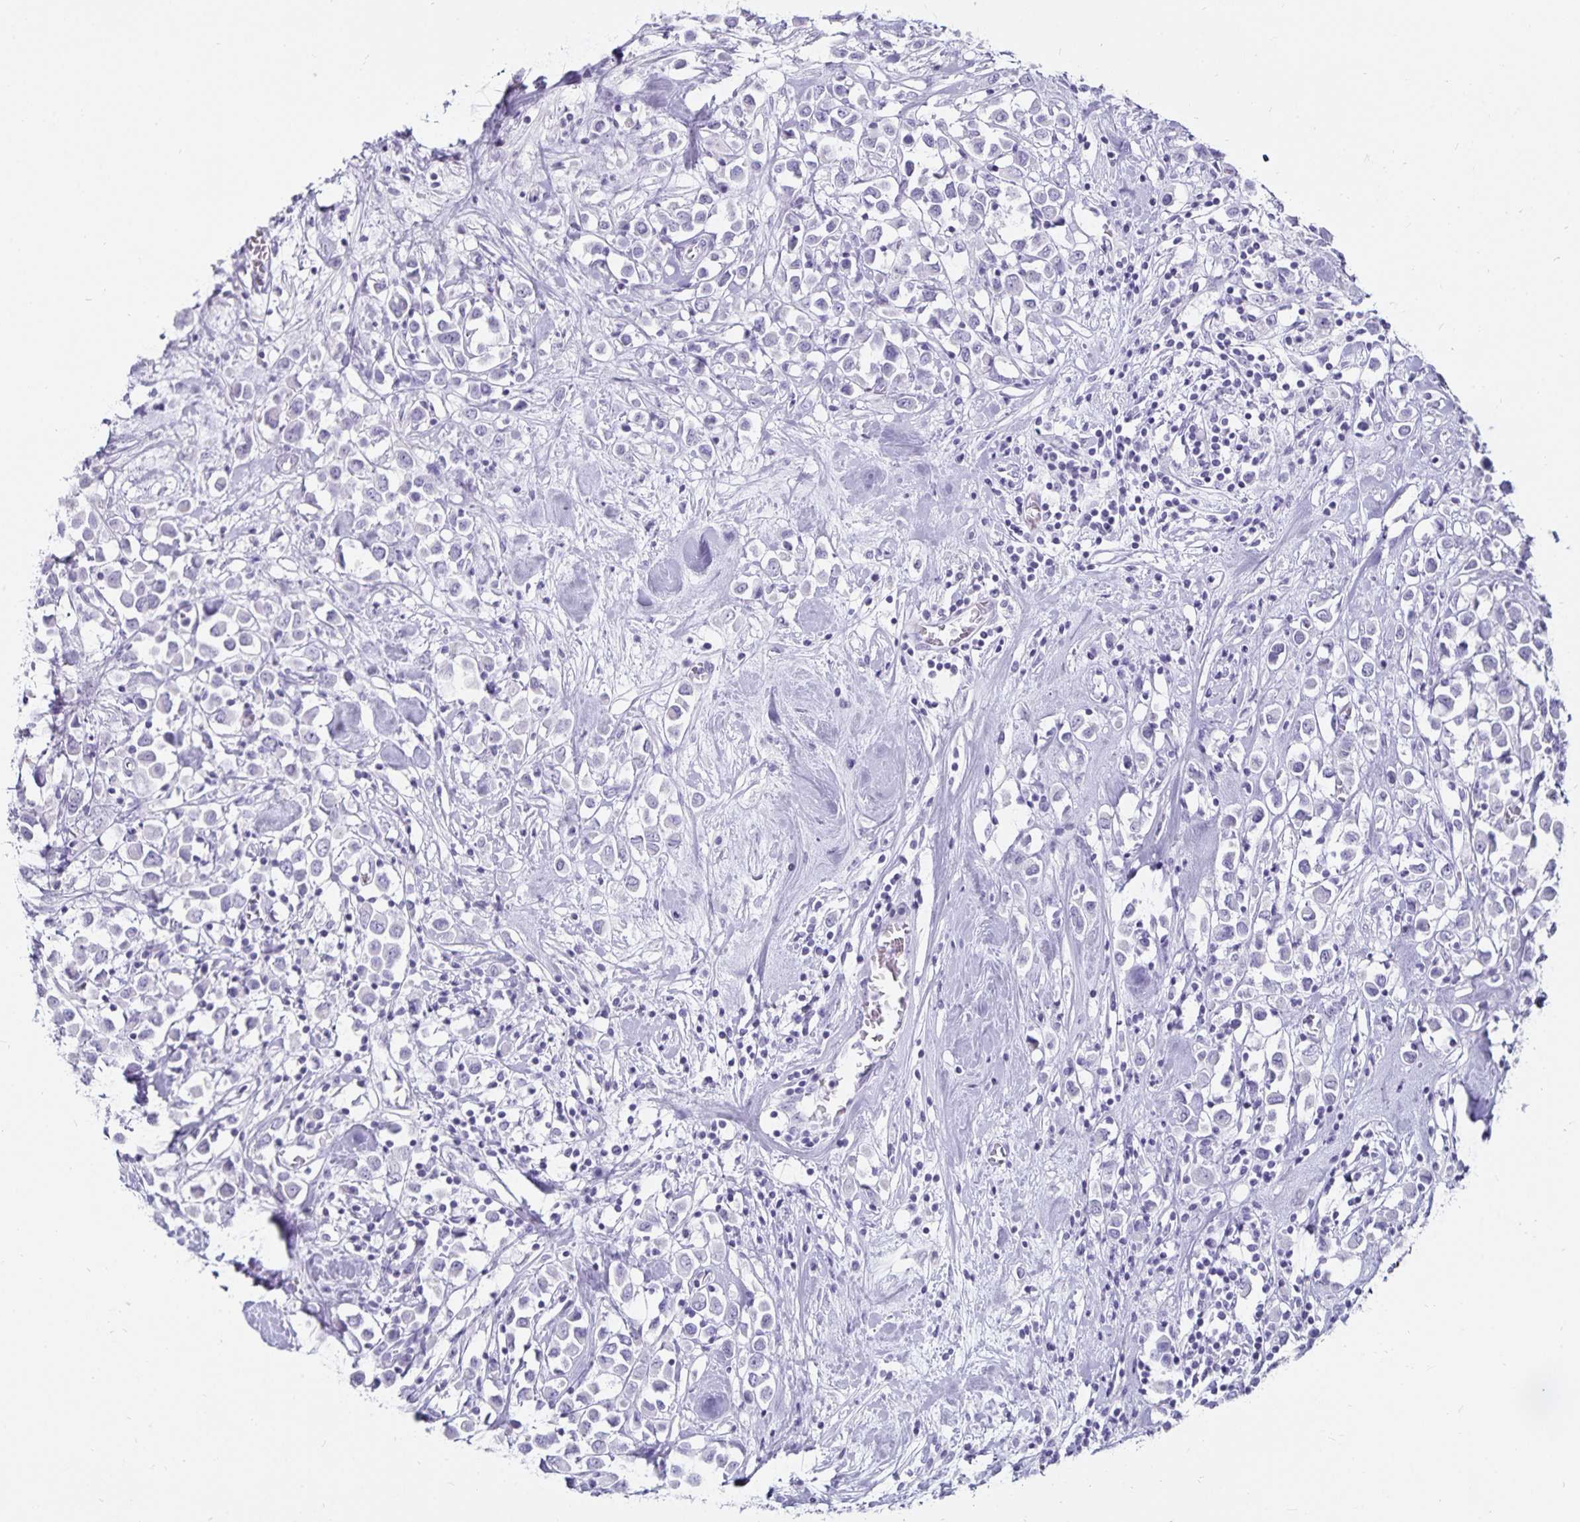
{"staining": {"intensity": "negative", "quantity": "none", "location": "none"}, "tissue": "breast cancer", "cell_type": "Tumor cells", "image_type": "cancer", "snomed": [{"axis": "morphology", "description": "Duct carcinoma"}, {"axis": "topography", "description": "Breast"}], "caption": "Human infiltrating ductal carcinoma (breast) stained for a protein using immunohistochemistry demonstrates no positivity in tumor cells.", "gene": "DEFA6", "patient": {"sex": "female", "age": 61}}